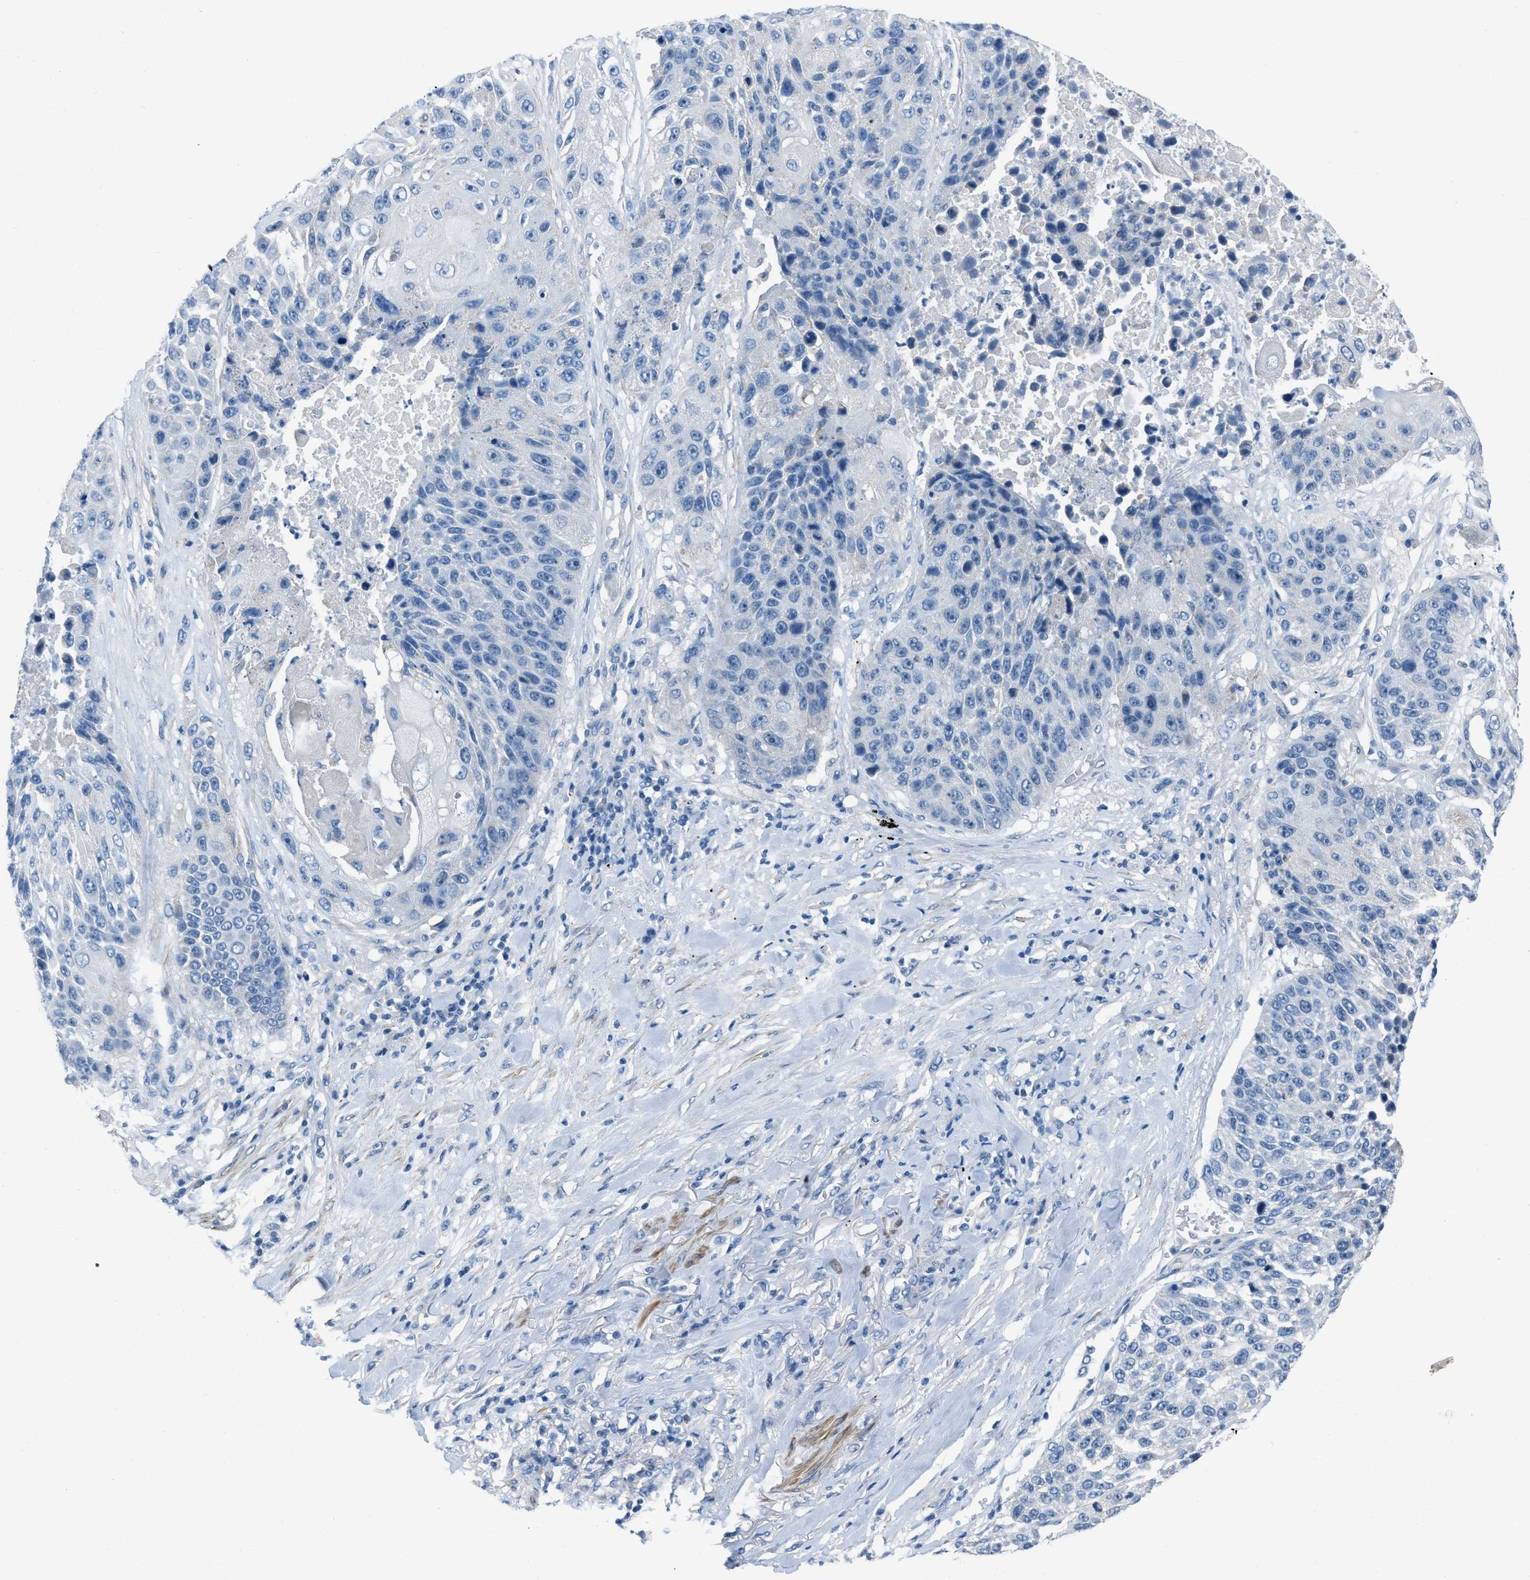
{"staining": {"intensity": "negative", "quantity": "none", "location": "none"}, "tissue": "lung cancer", "cell_type": "Tumor cells", "image_type": "cancer", "snomed": [{"axis": "morphology", "description": "Squamous cell carcinoma, NOS"}, {"axis": "topography", "description": "Lung"}], "caption": "Image shows no significant protein positivity in tumor cells of lung squamous cell carcinoma.", "gene": "SPATC1L", "patient": {"sex": "male", "age": 61}}